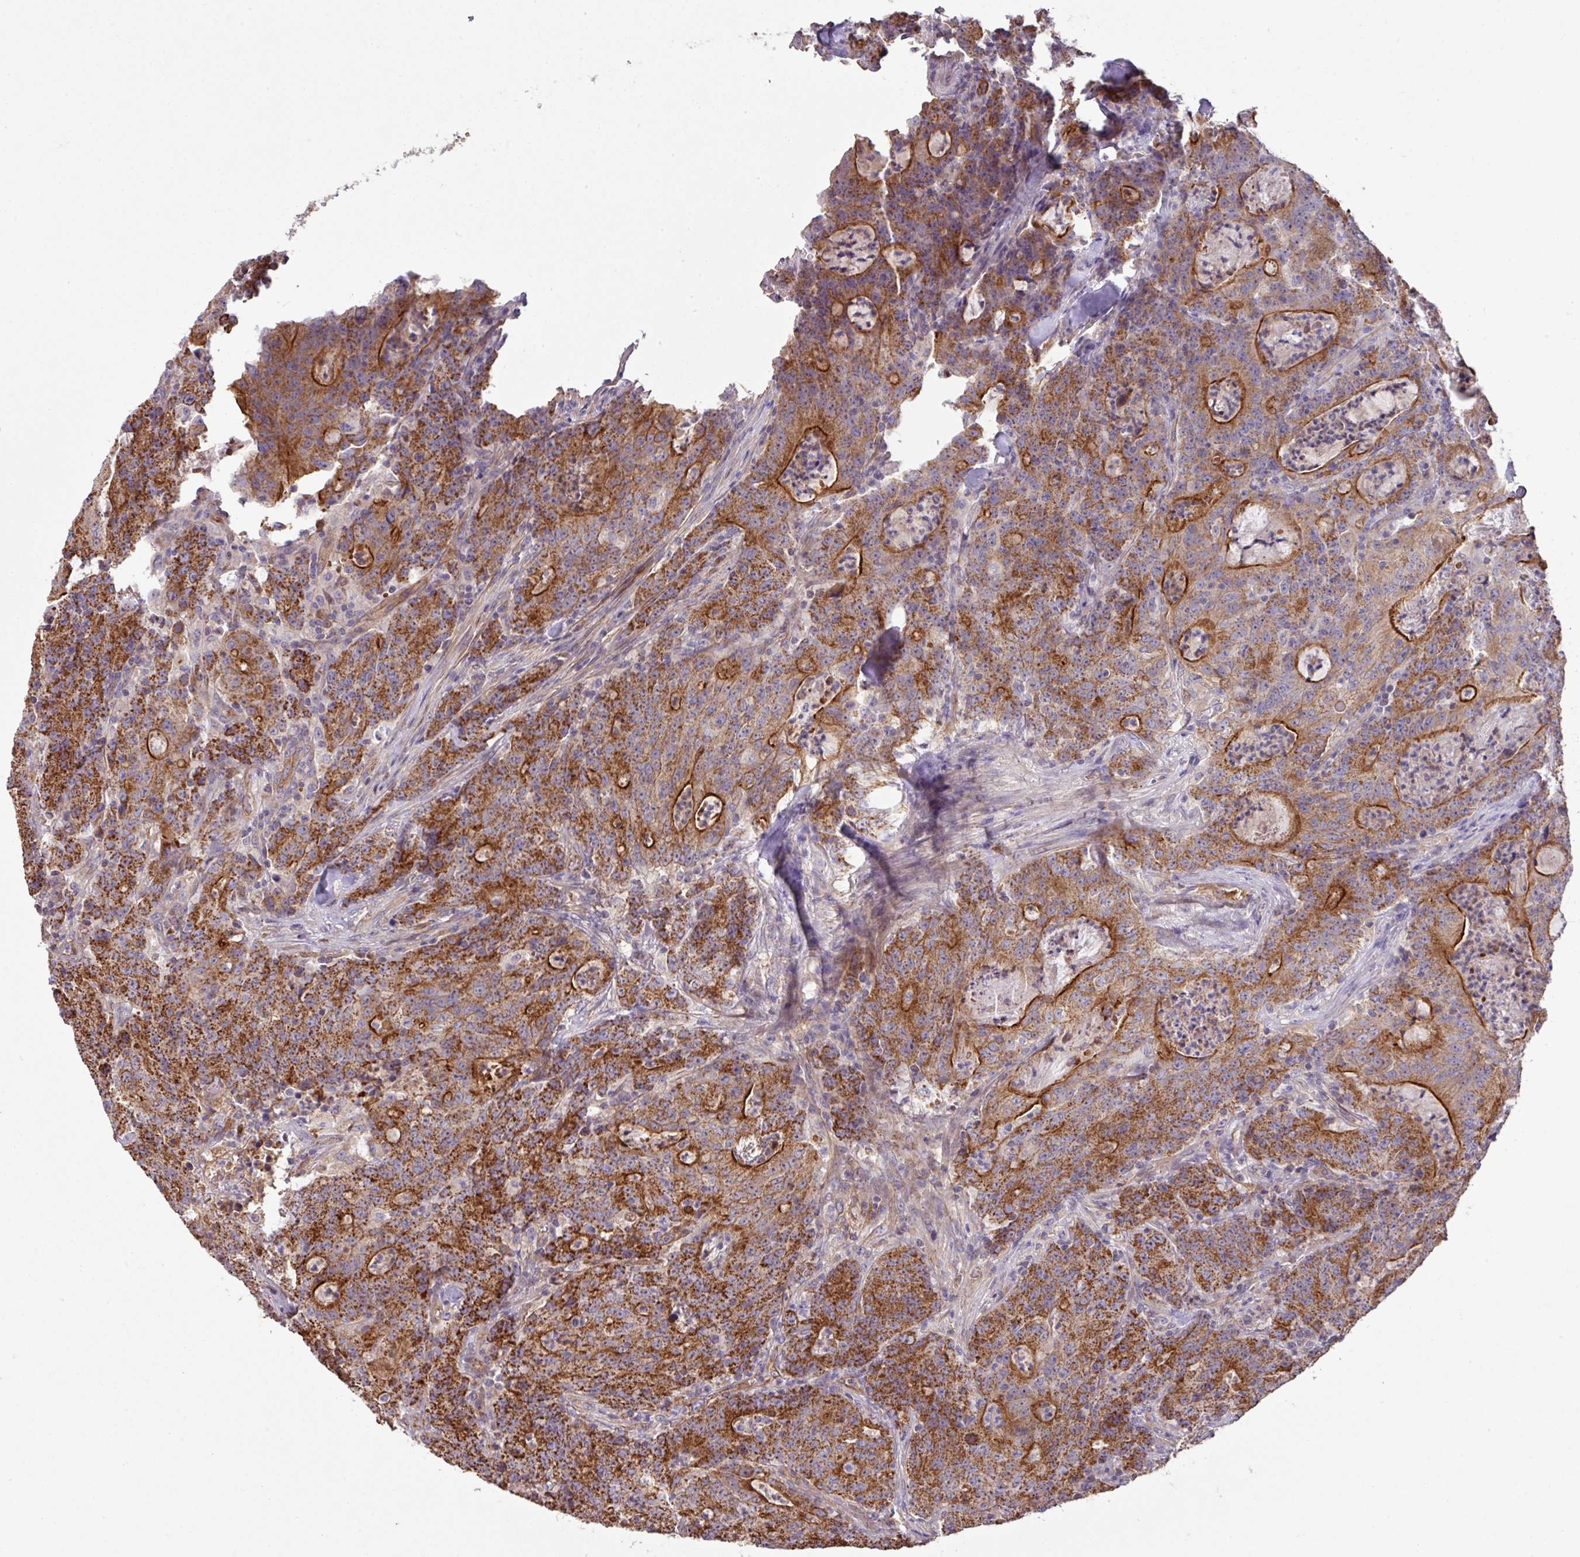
{"staining": {"intensity": "moderate", "quantity": ">75%", "location": "cytoplasmic/membranous"}, "tissue": "colorectal cancer", "cell_type": "Tumor cells", "image_type": "cancer", "snomed": [{"axis": "morphology", "description": "Adenocarcinoma, NOS"}, {"axis": "topography", "description": "Colon"}], "caption": "Human colorectal cancer (adenocarcinoma) stained with a protein marker exhibits moderate staining in tumor cells.", "gene": "LRRC53", "patient": {"sex": "male", "age": 83}}